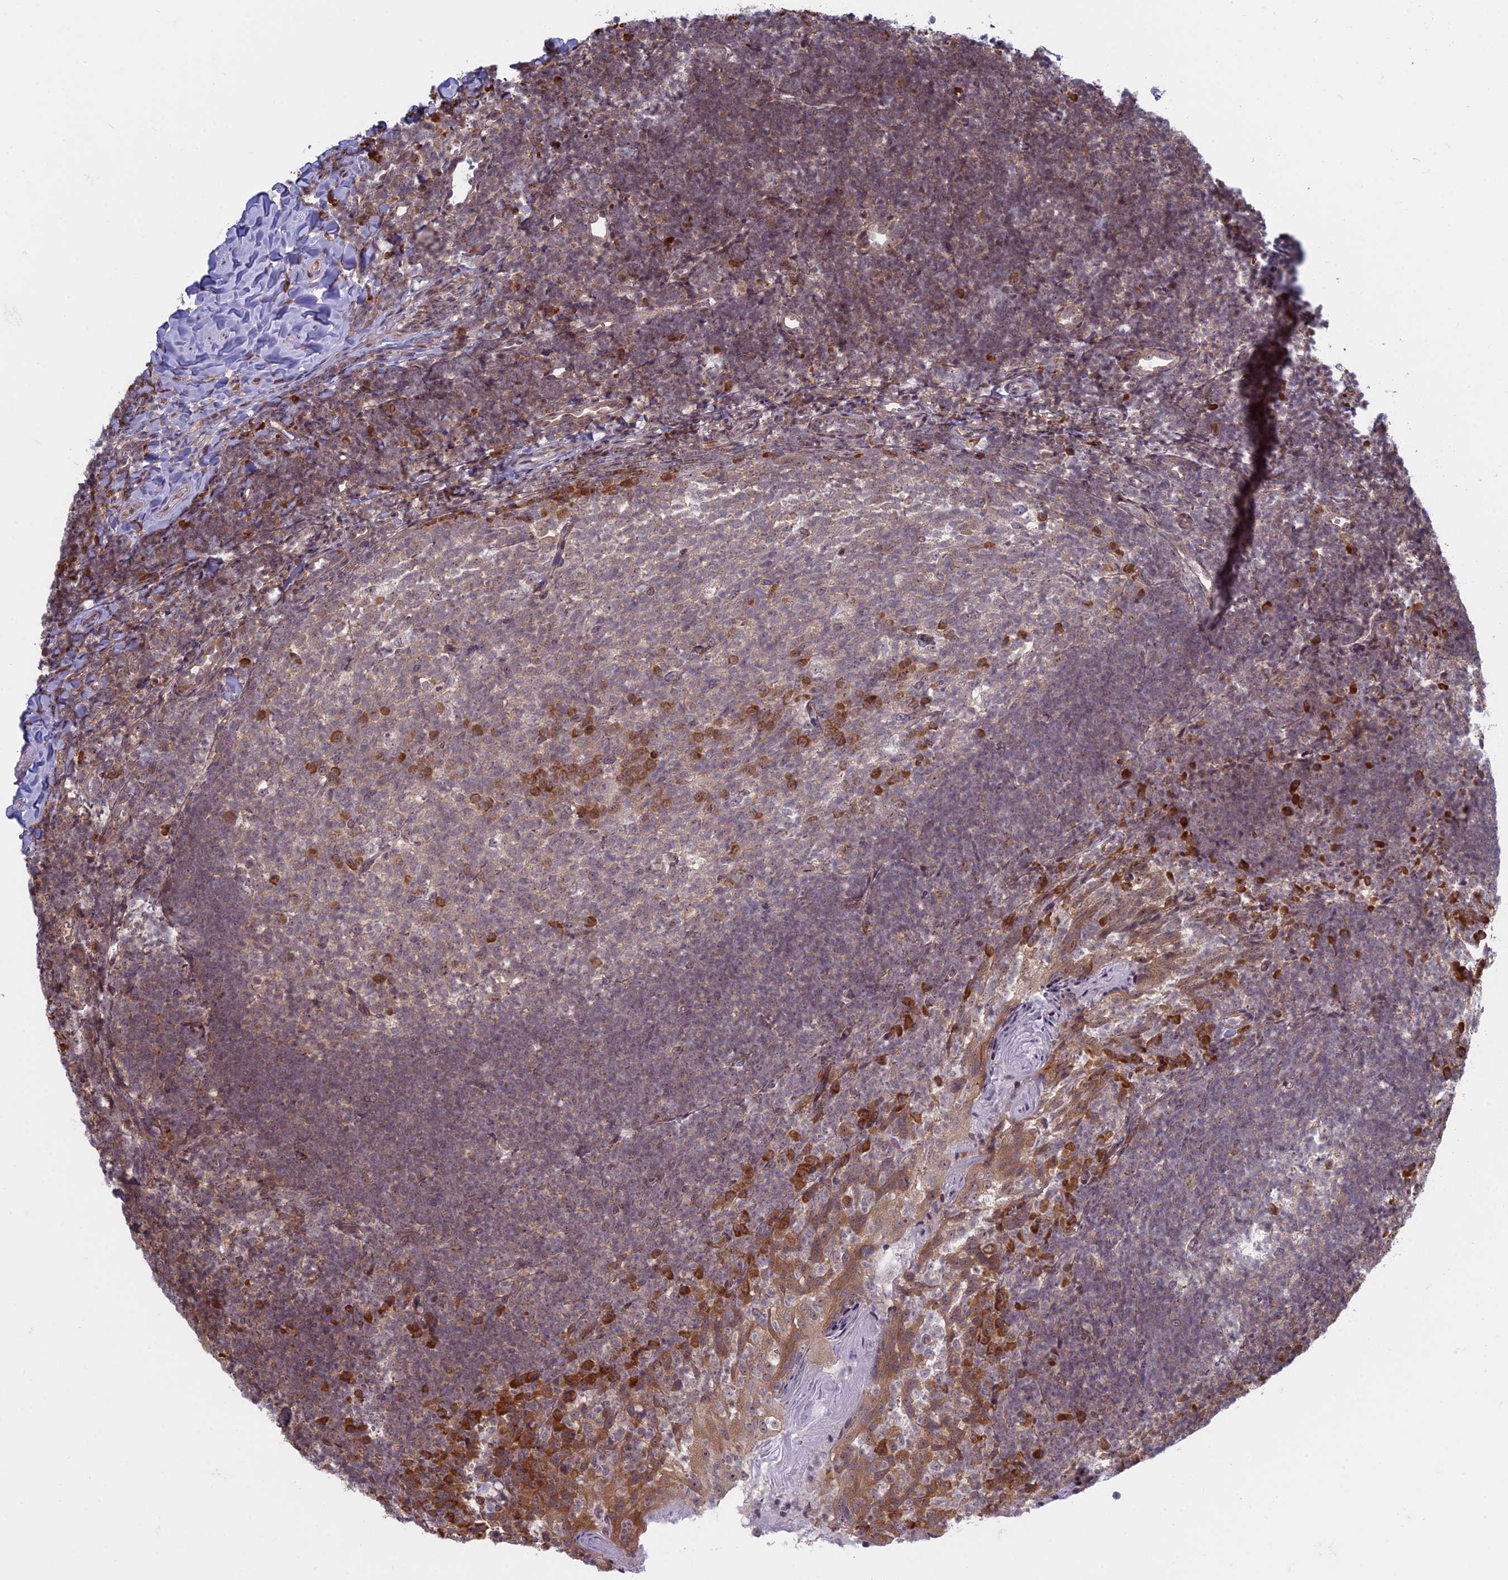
{"staining": {"intensity": "moderate", "quantity": "25%-75%", "location": "cytoplasmic/membranous"}, "tissue": "tonsil", "cell_type": "Germinal center cells", "image_type": "normal", "snomed": [{"axis": "morphology", "description": "Normal tissue, NOS"}, {"axis": "topography", "description": "Tonsil"}], "caption": "Protein staining of unremarkable tonsil shows moderate cytoplasmic/membranous expression in approximately 25%-75% of germinal center cells. (DAB = brown stain, brightfield microscopy at high magnification).", "gene": "RPS19BP1", "patient": {"sex": "female", "age": 10}}